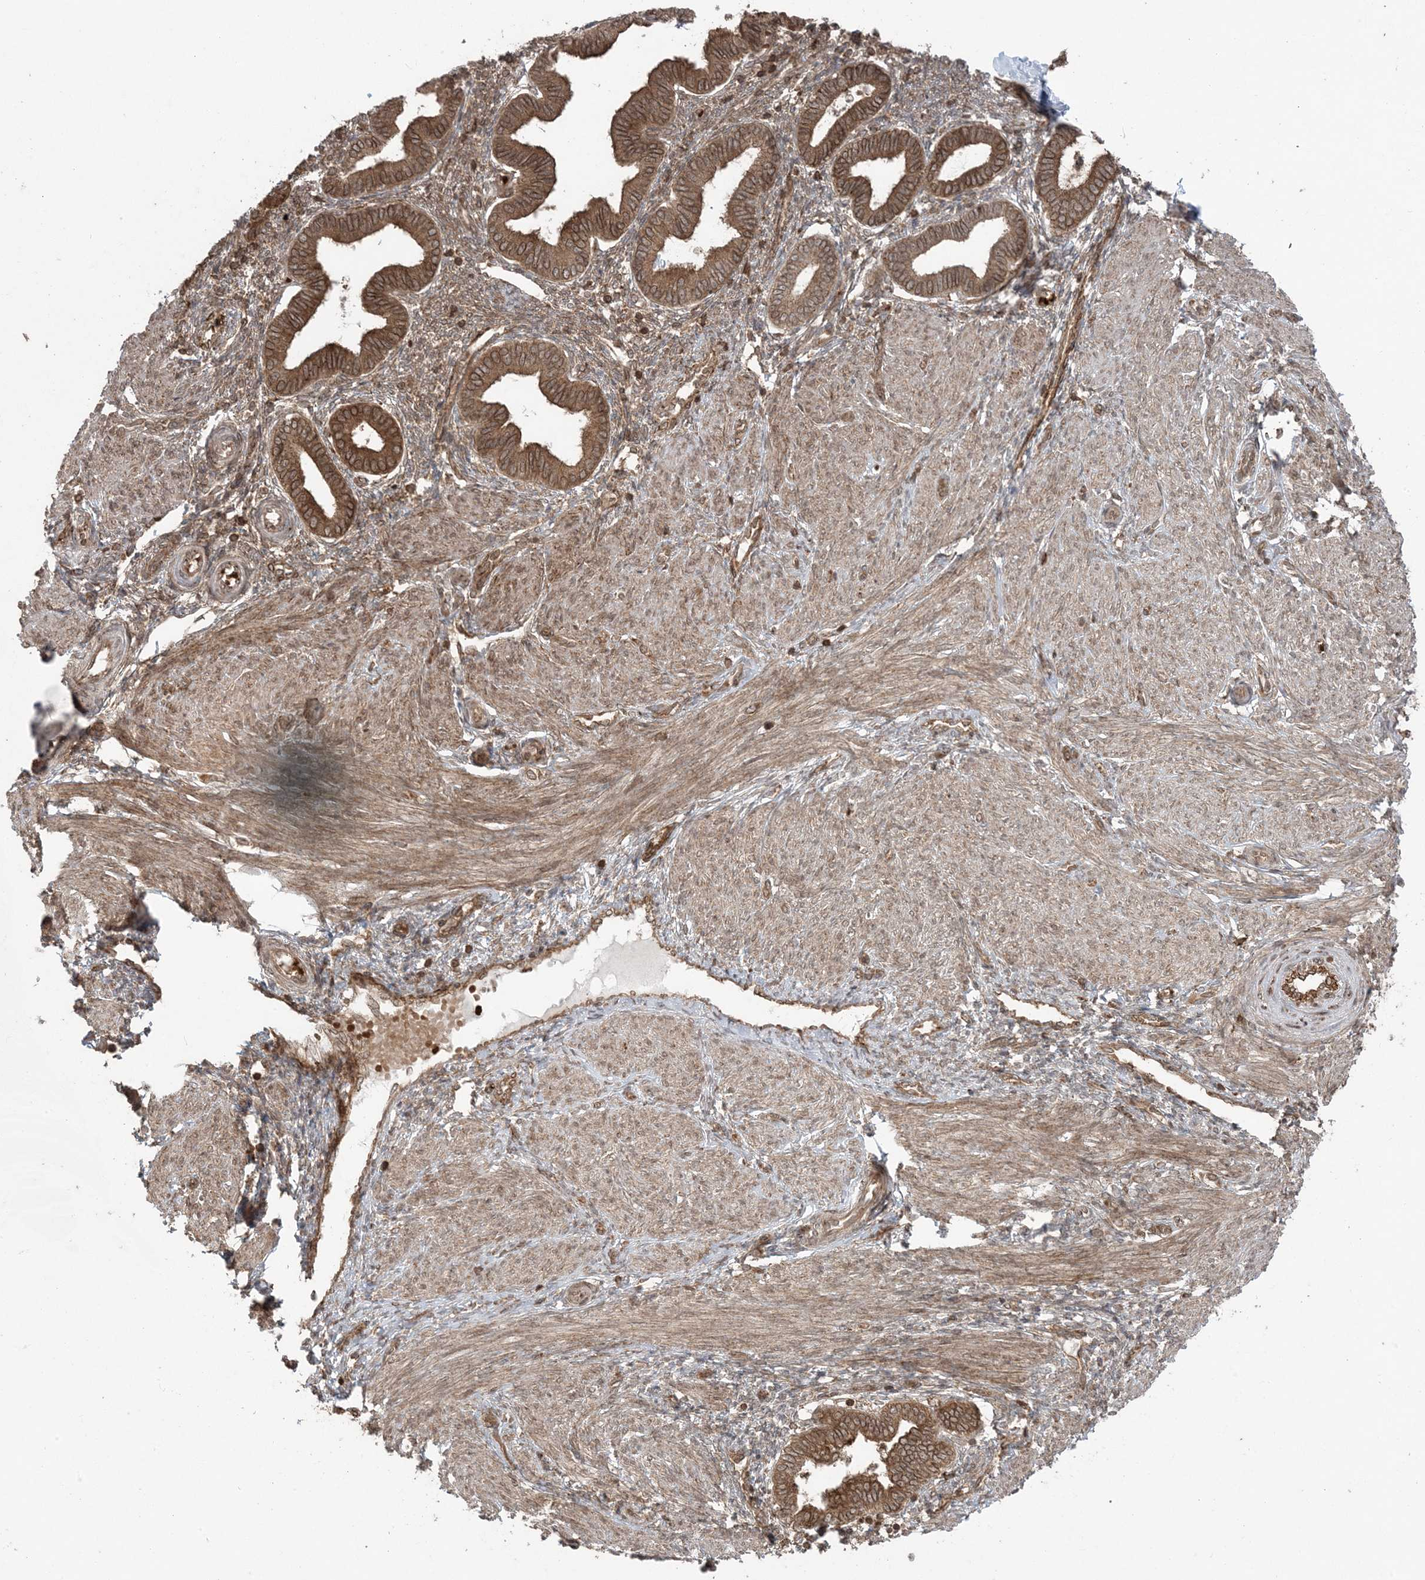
{"staining": {"intensity": "moderate", "quantity": ">75%", "location": "cytoplasmic/membranous"}, "tissue": "endometrium", "cell_type": "Cells in endometrial stroma", "image_type": "normal", "snomed": [{"axis": "morphology", "description": "Normal tissue, NOS"}, {"axis": "topography", "description": "Endometrium"}], "caption": "Brown immunohistochemical staining in unremarkable endometrium demonstrates moderate cytoplasmic/membranous staining in approximately >75% of cells in endometrial stroma.", "gene": "DDX19B", "patient": {"sex": "female", "age": 53}}